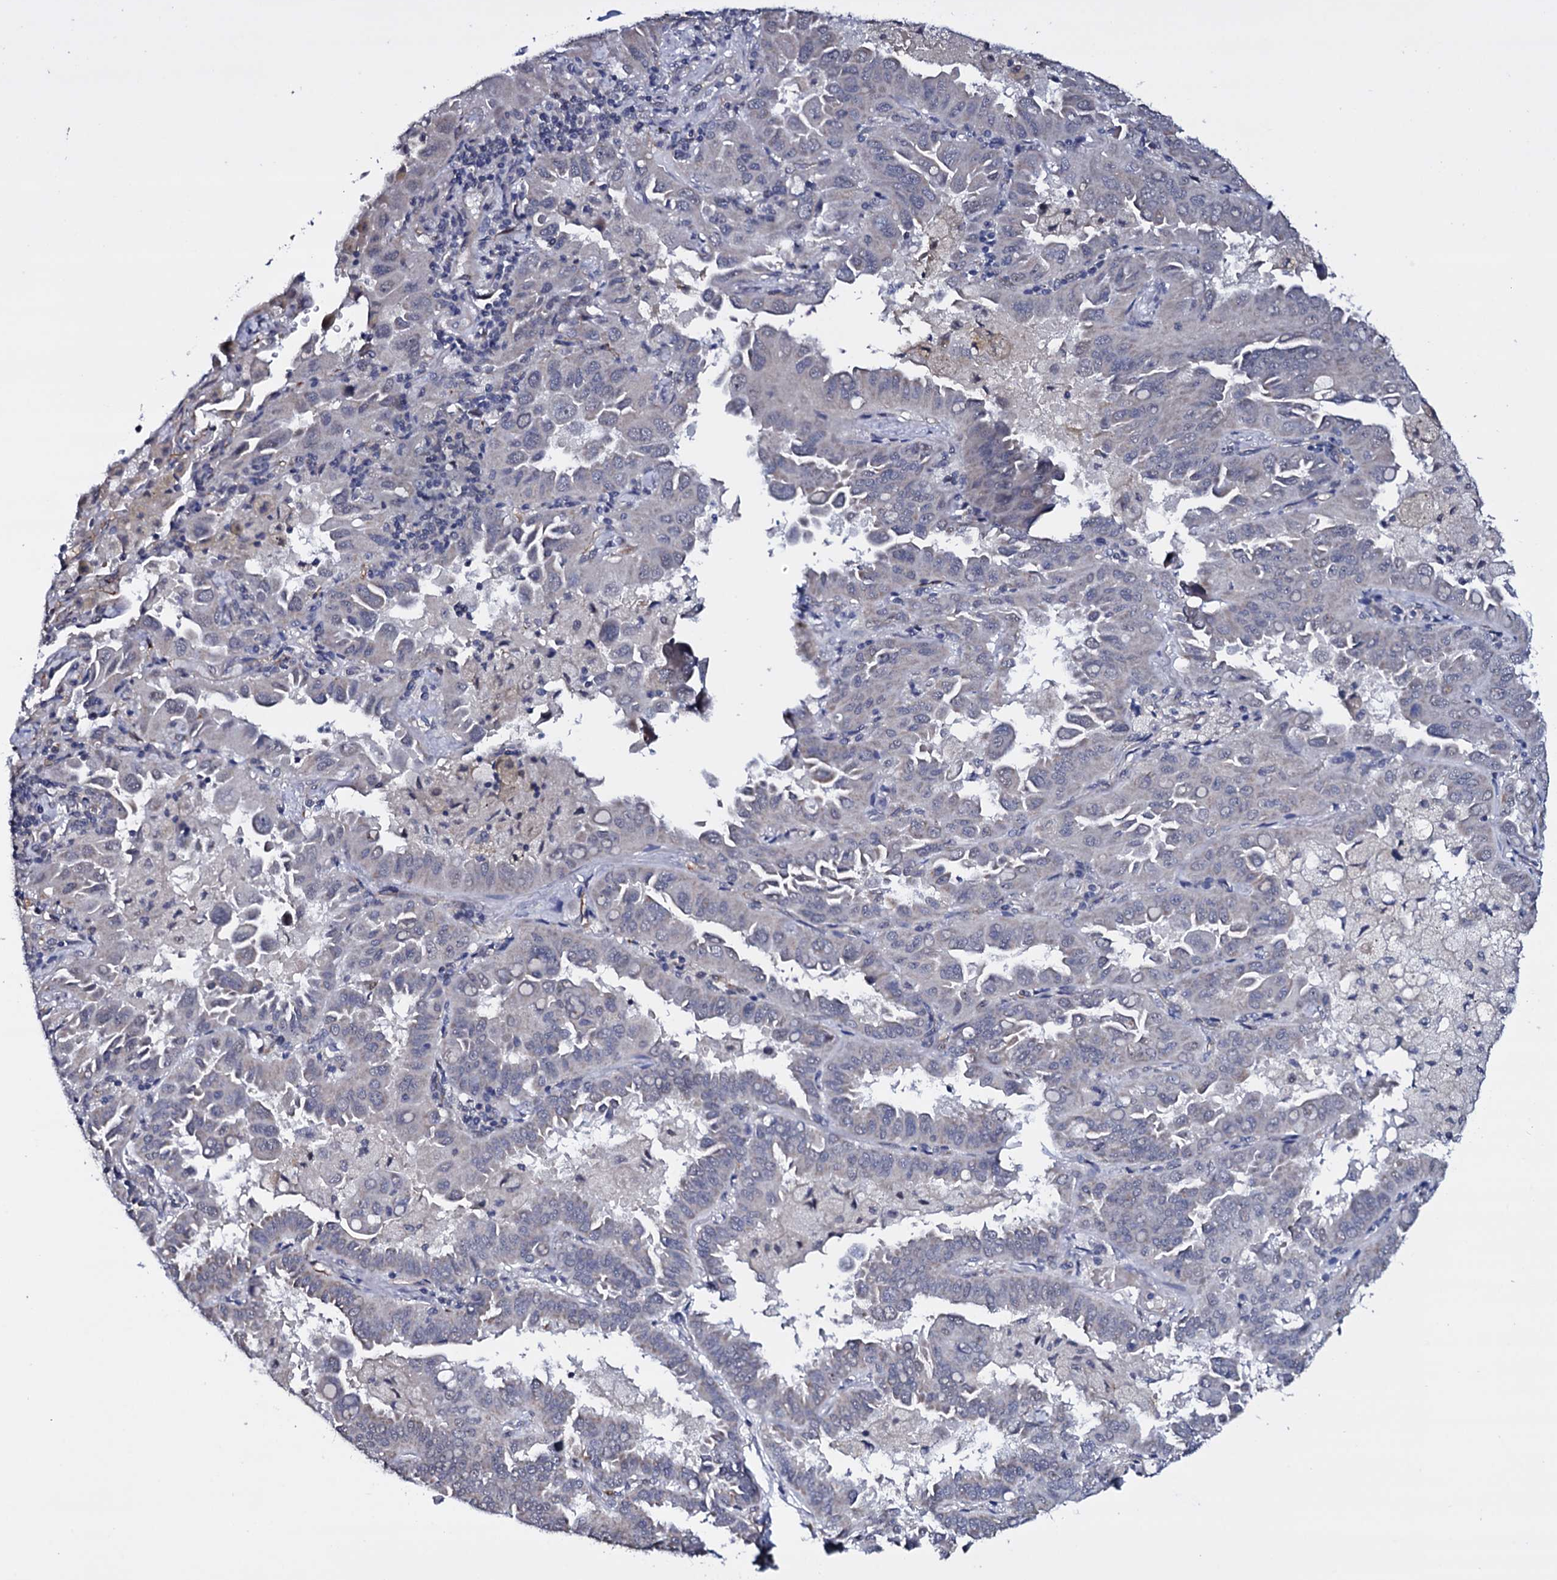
{"staining": {"intensity": "negative", "quantity": "none", "location": "none"}, "tissue": "lung cancer", "cell_type": "Tumor cells", "image_type": "cancer", "snomed": [{"axis": "morphology", "description": "Adenocarcinoma, NOS"}, {"axis": "topography", "description": "Lung"}], "caption": "Lung cancer stained for a protein using immunohistochemistry (IHC) reveals no staining tumor cells.", "gene": "GAREM1", "patient": {"sex": "male", "age": 64}}